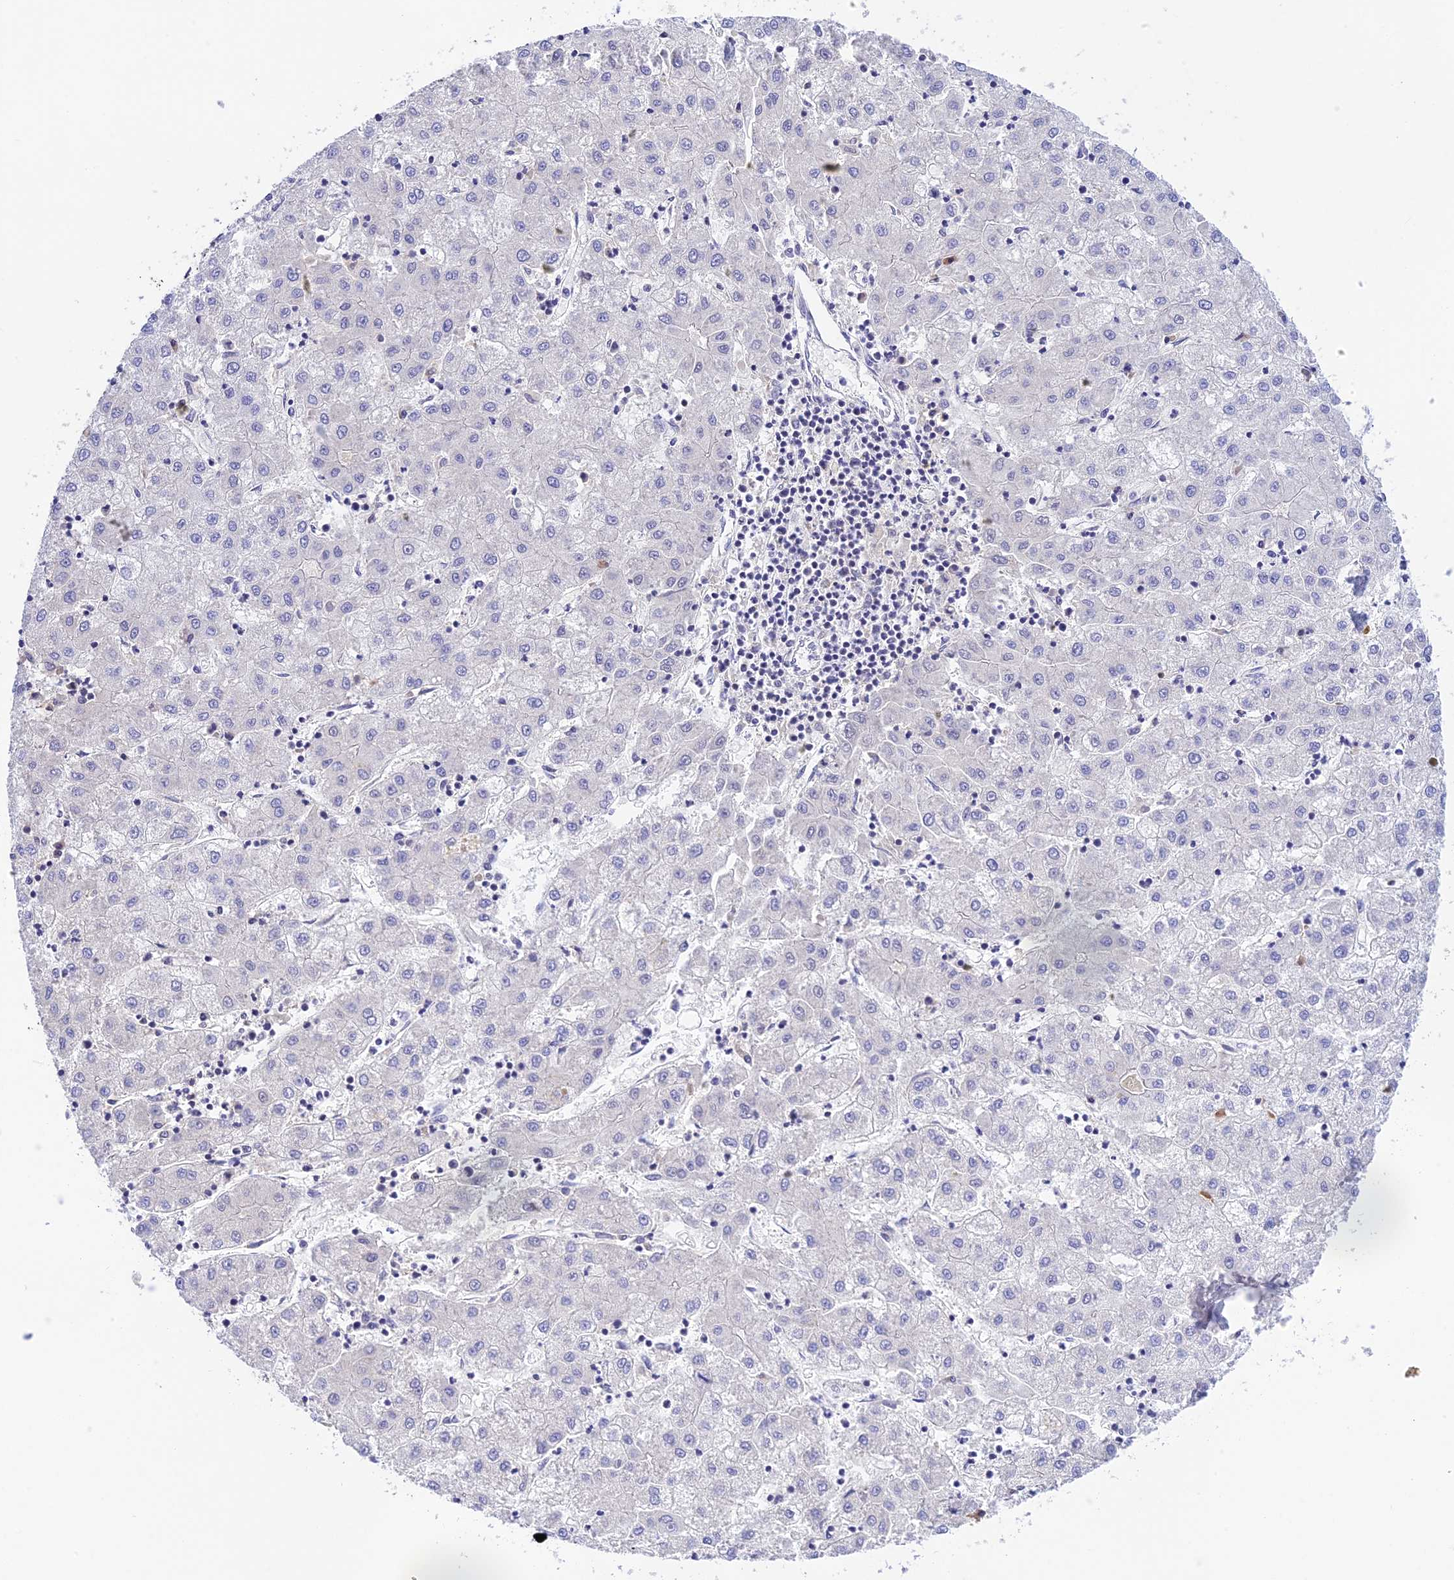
{"staining": {"intensity": "negative", "quantity": "none", "location": "none"}, "tissue": "liver cancer", "cell_type": "Tumor cells", "image_type": "cancer", "snomed": [{"axis": "morphology", "description": "Carcinoma, Hepatocellular, NOS"}, {"axis": "topography", "description": "Liver"}], "caption": "High power microscopy histopathology image of an immunohistochemistry (IHC) histopathology image of liver cancer, revealing no significant positivity in tumor cells.", "gene": "THAP11", "patient": {"sex": "male", "age": 72}}